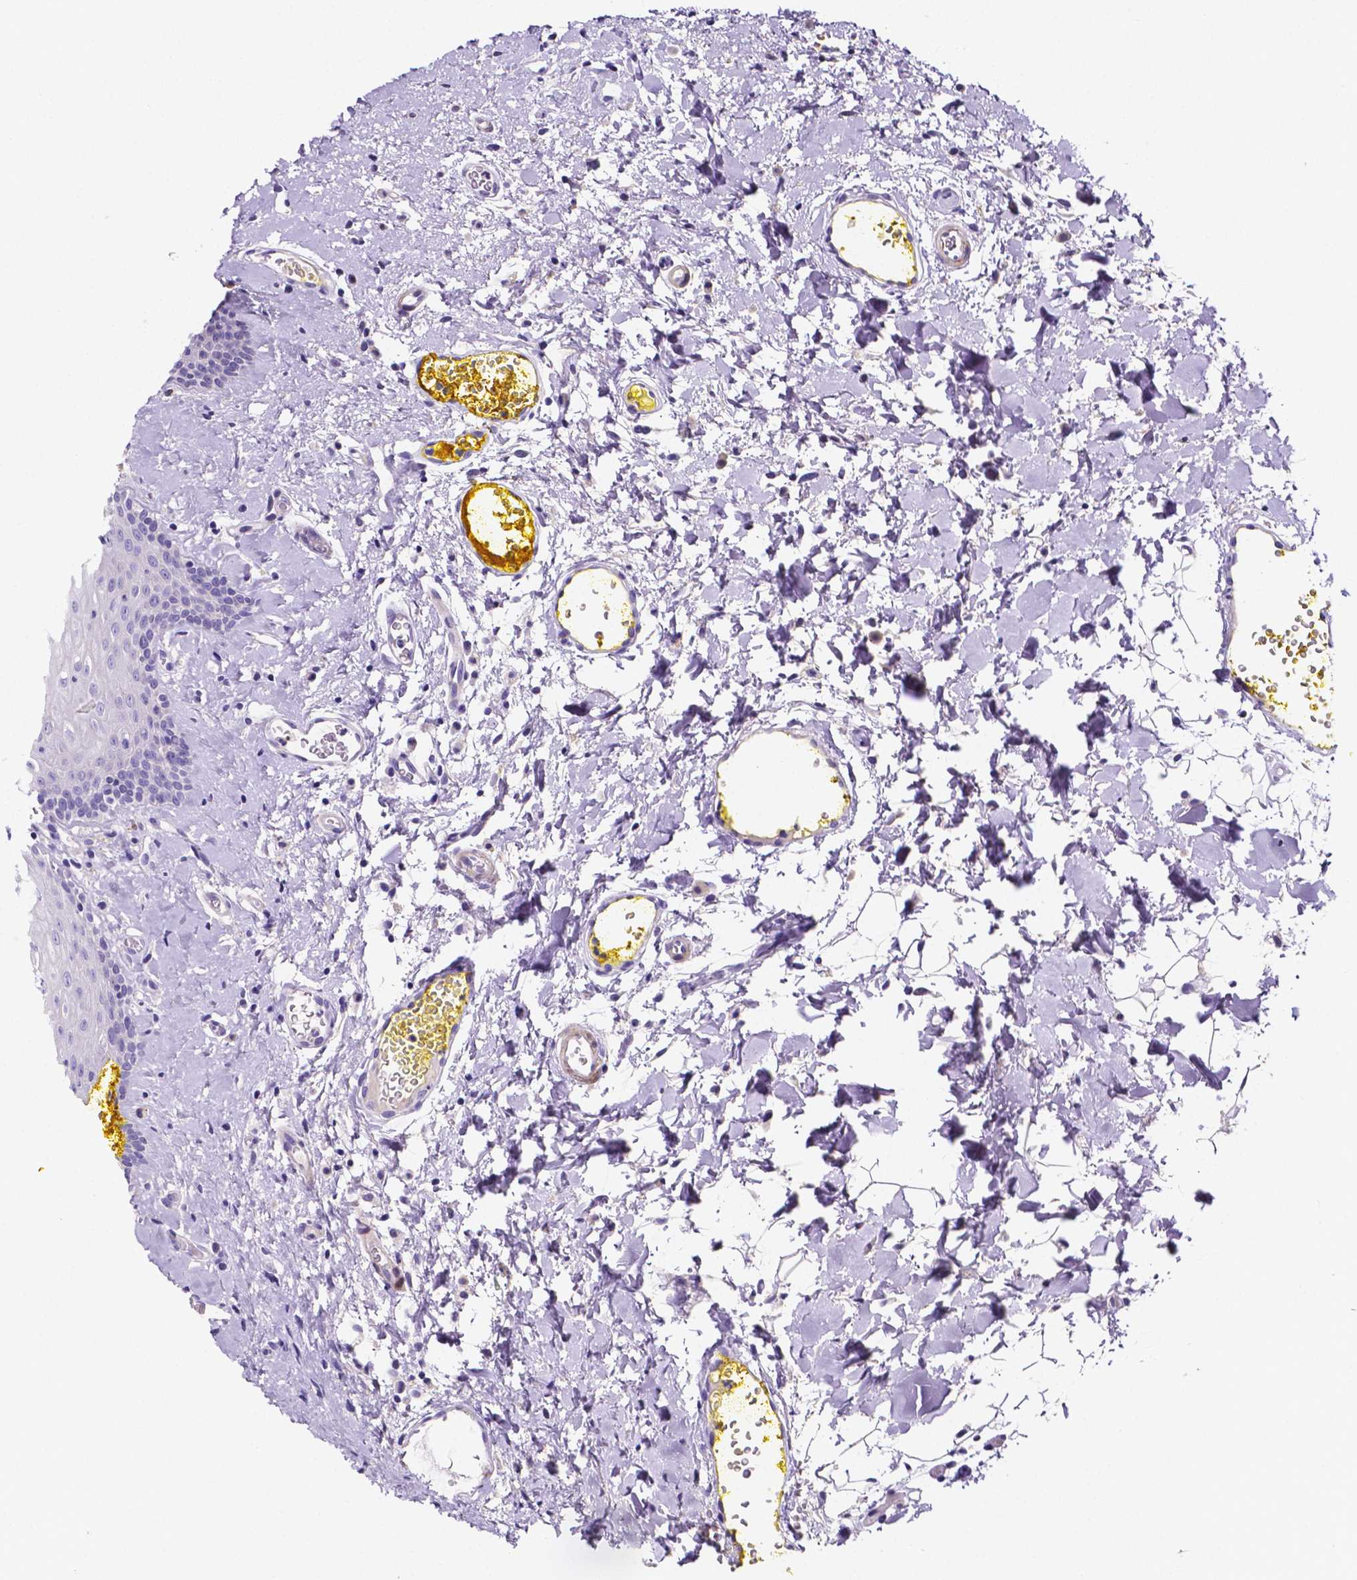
{"staining": {"intensity": "negative", "quantity": "none", "location": "none"}, "tissue": "oral mucosa", "cell_type": "Squamous epithelial cells", "image_type": "normal", "snomed": [{"axis": "morphology", "description": "Normal tissue, NOS"}, {"axis": "morphology", "description": "Squamous cell carcinoma, NOS"}, {"axis": "topography", "description": "Oral tissue"}, {"axis": "topography", "description": "Head-Neck"}], "caption": "This is an immunohistochemistry micrograph of normal oral mucosa. There is no staining in squamous epithelial cells.", "gene": "NRGN", "patient": {"sex": "female", "age": 55}}